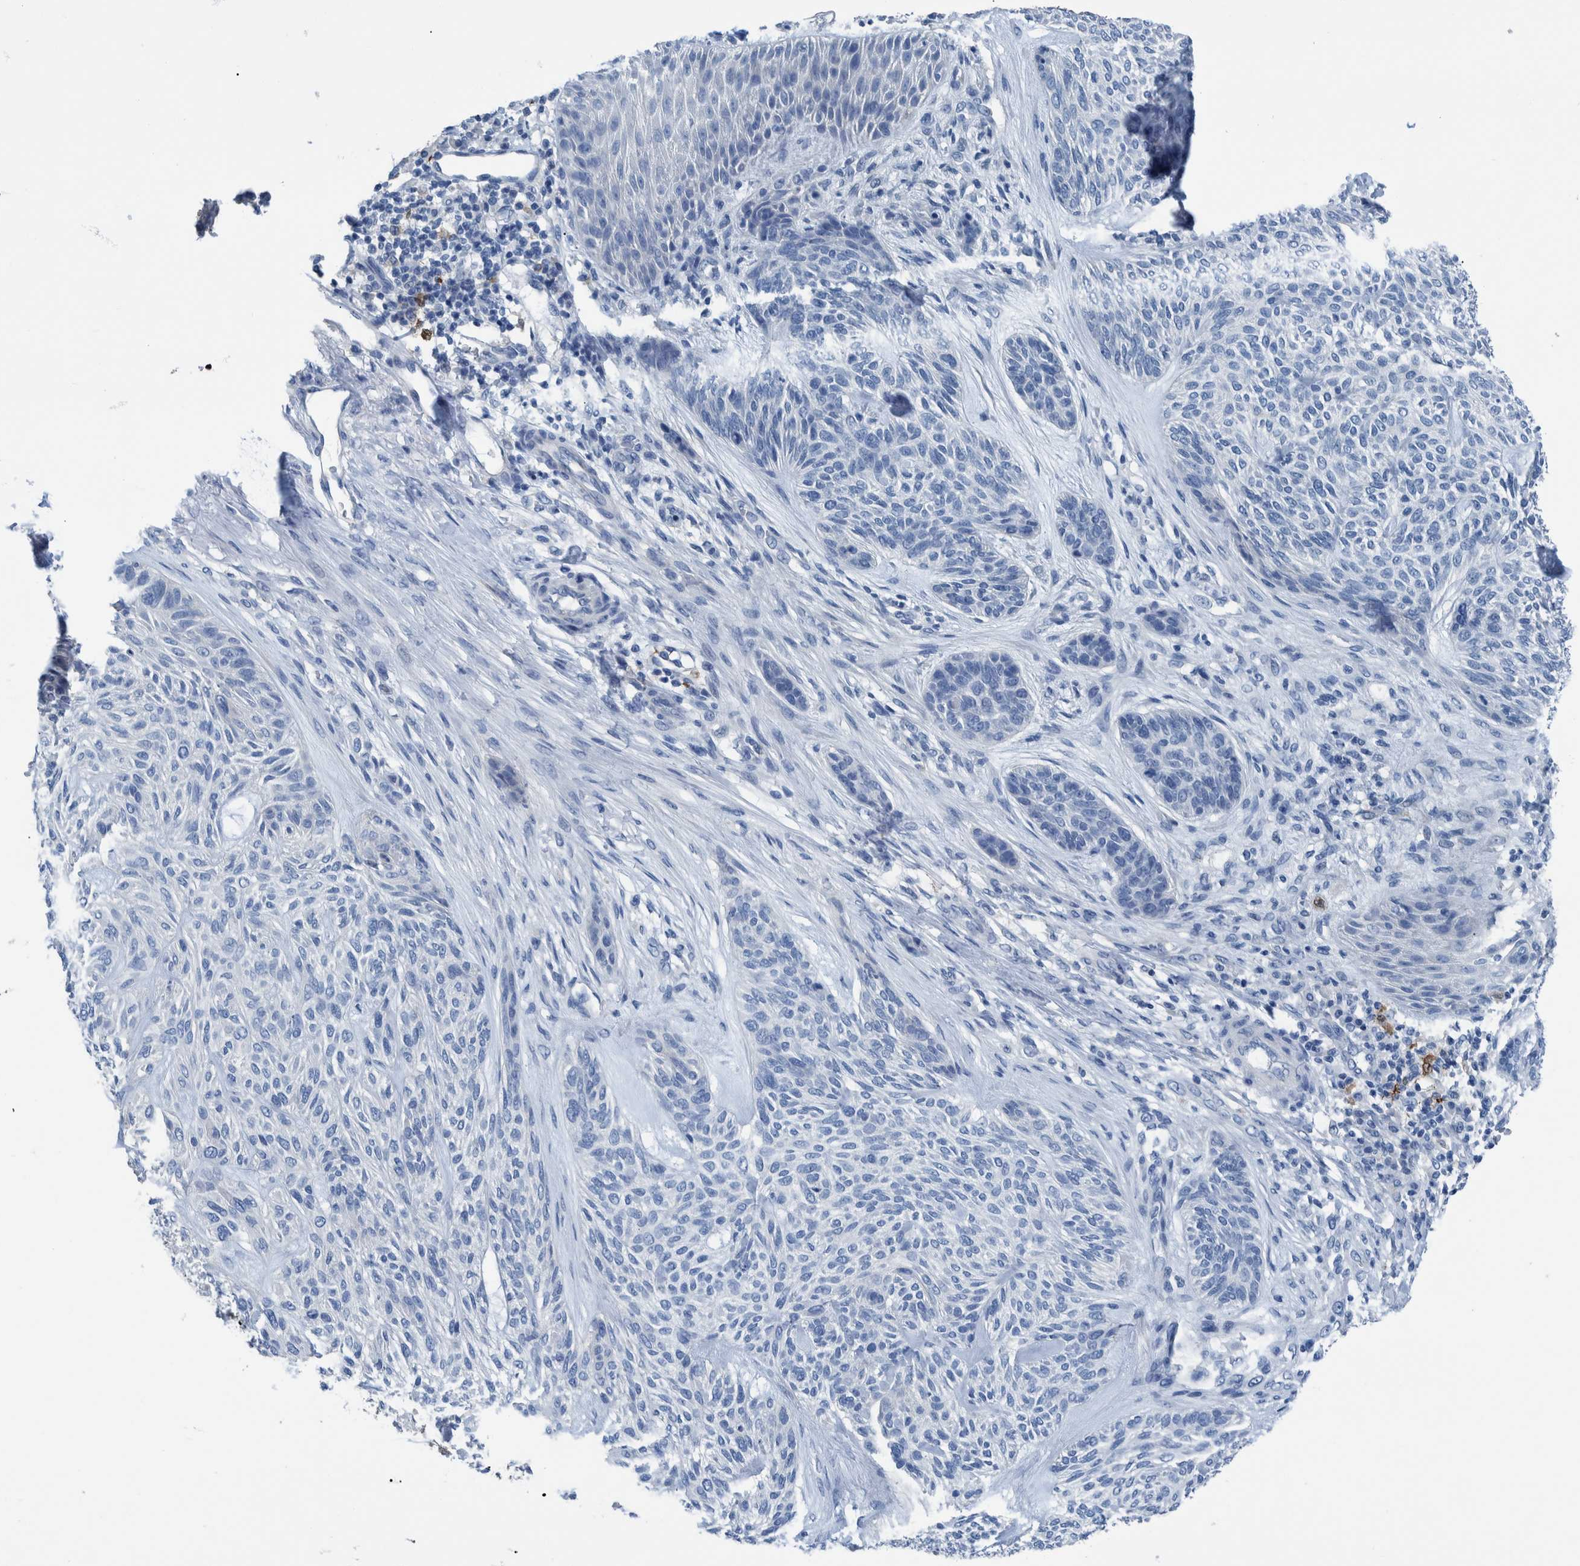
{"staining": {"intensity": "negative", "quantity": "none", "location": "none"}, "tissue": "skin cancer", "cell_type": "Tumor cells", "image_type": "cancer", "snomed": [{"axis": "morphology", "description": "Basal cell carcinoma"}, {"axis": "topography", "description": "Skin"}], "caption": "The micrograph exhibits no staining of tumor cells in basal cell carcinoma (skin).", "gene": "IDO1", "patient": {"sex": "male", "age": 55}}